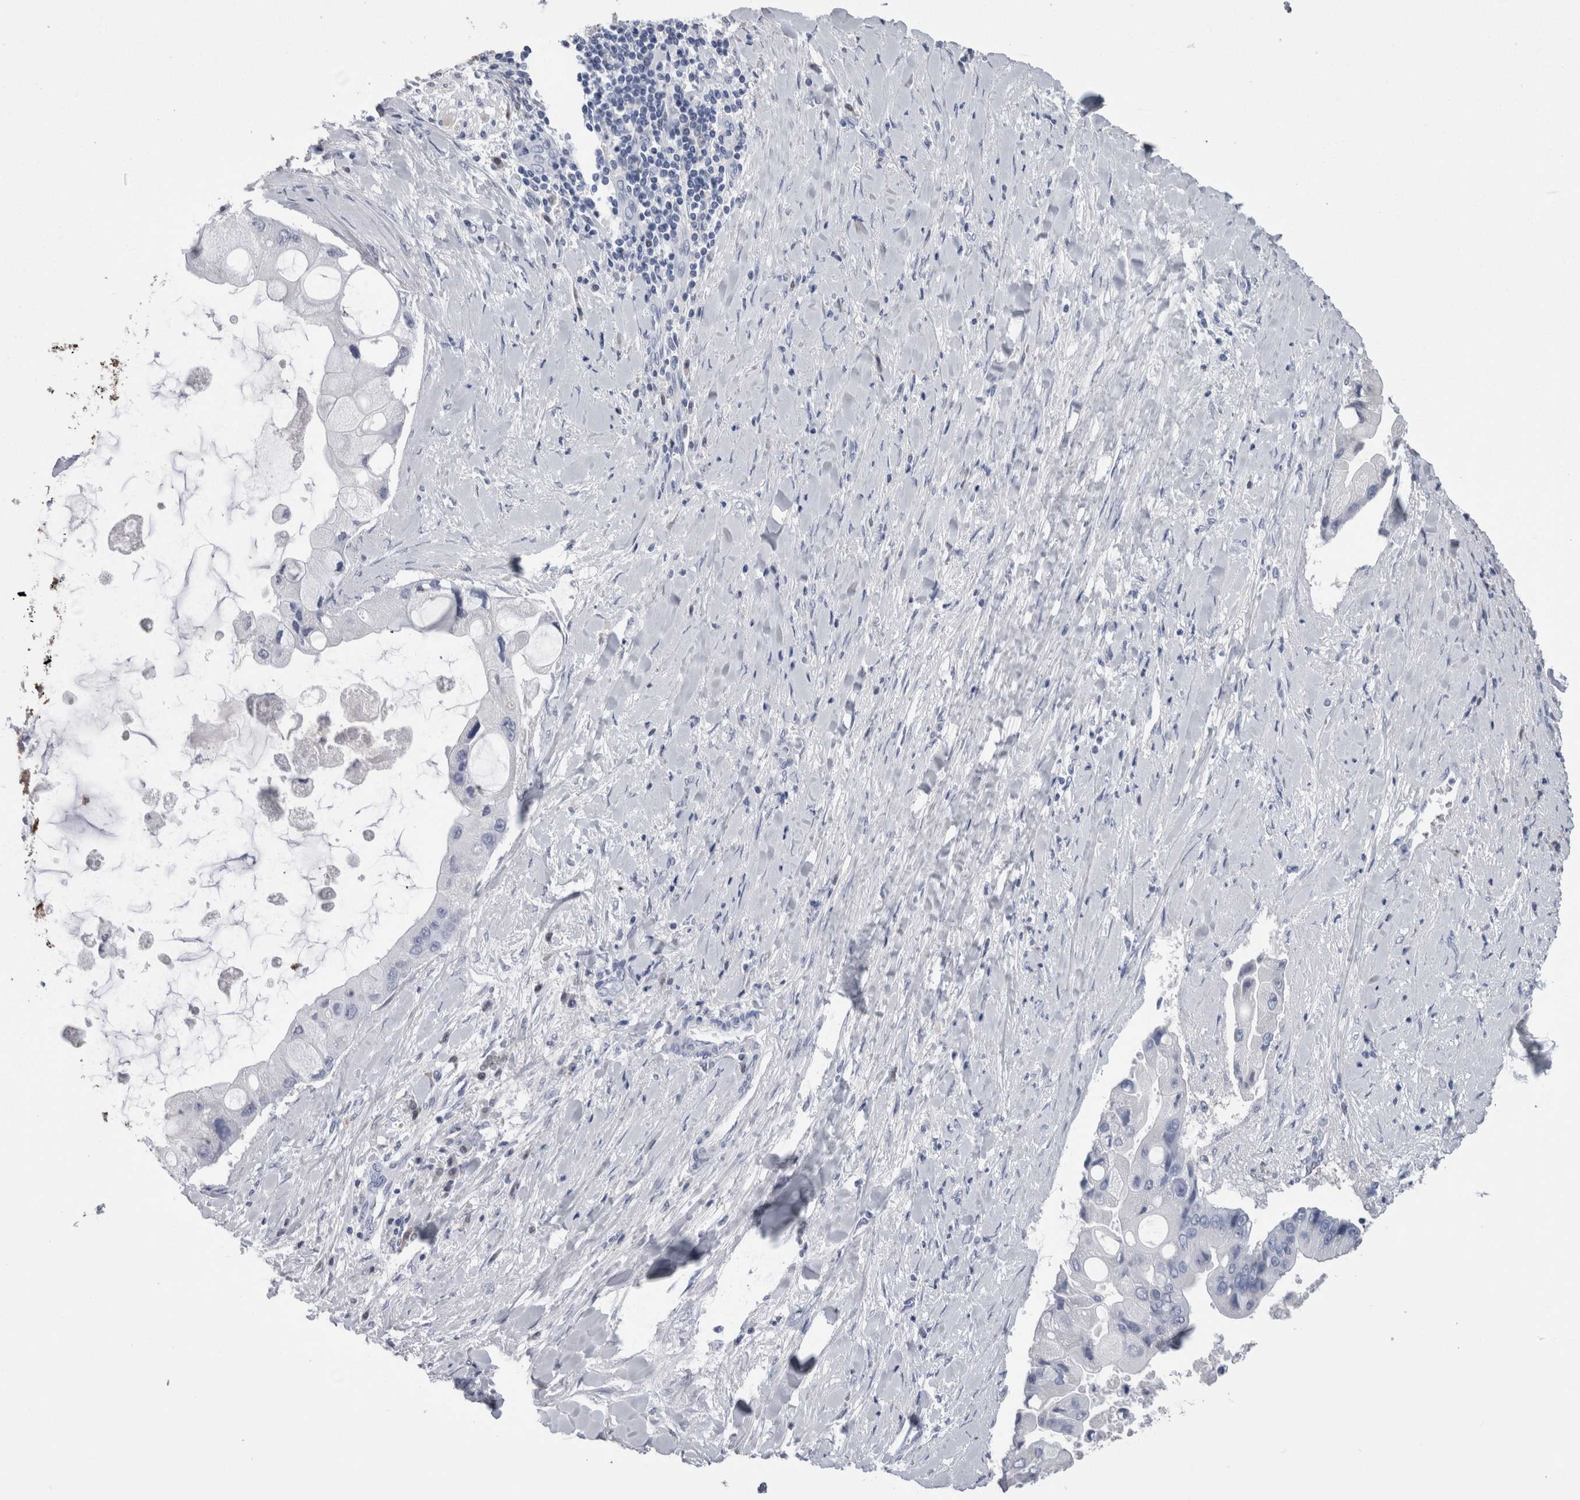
{"staining": {"intensity": "negative", "quantity": "none", "location": "none"}, "tissue": "liver cancer", "cell_type": "Tumor cells", "image_type": "cancer", "snomed": [{"axis": "morphology", "description": "Cholangiocarcinoma"}, {"axis": "topography", "description": "Liver"}], "caption": "This is a photomicrograph of immunohistochemistry staining of liver cholangiocarcinoma, which shows no expression in tumor cells.", "gene": "CA8", "patient": {"sex": "male", "age": 50}}